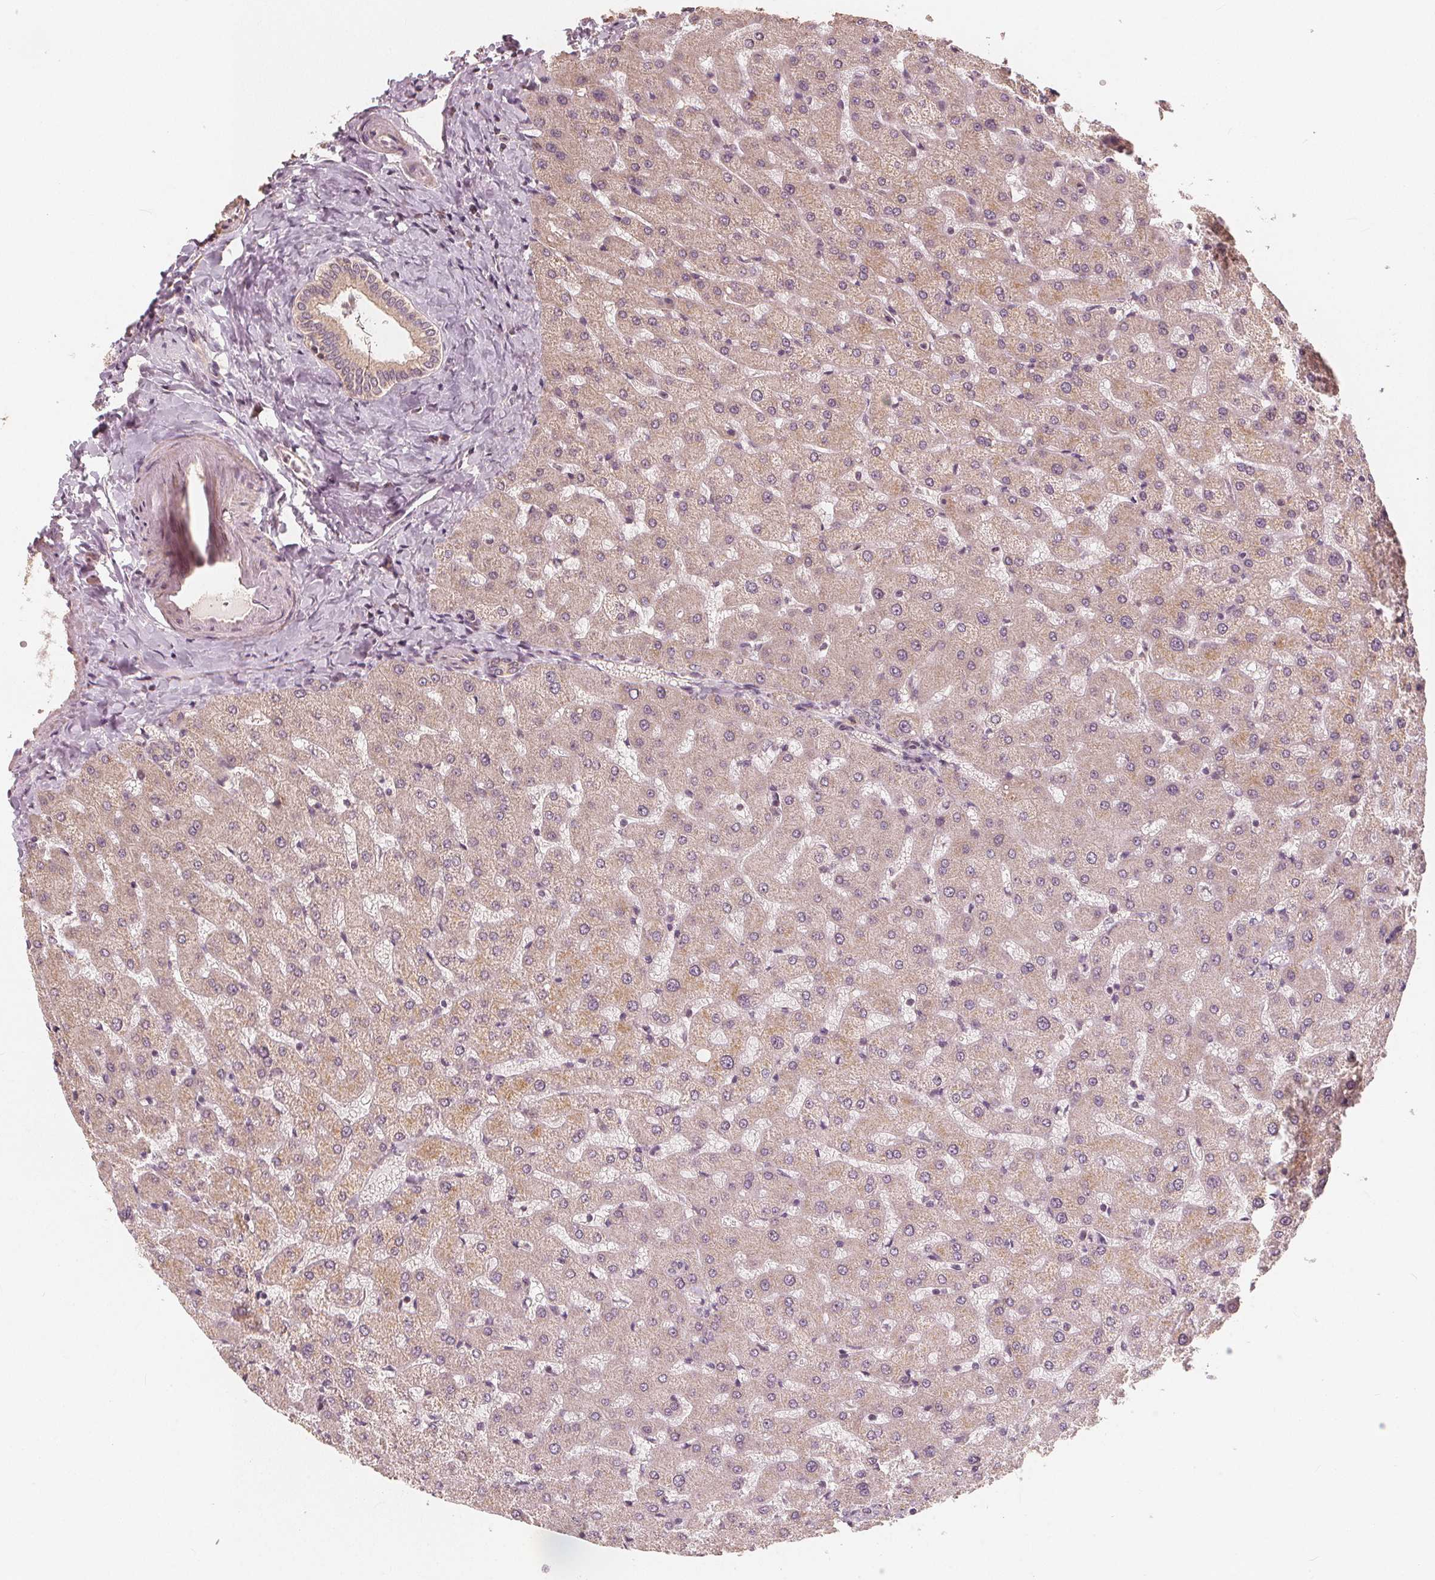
{"staining": {"intensity": "weak", "quantity": ">75%", "location": "cytoplasmic/membranous"}, "tissue": "liver", "cell_type": "Cholangiocytes", "image_type": "normal", "snomed": [{"axis": "morphology", "description": "Normal tissue, NOS"}, {"axis": "topography", "description": "Liver"}], "caption": "A brown stain highlights weak cytoplasmic/membranous expression of a protein in cholangiocytes of benign liver.", "gene": "PEX26", "patient": {"sex": "female", "age": 50}}